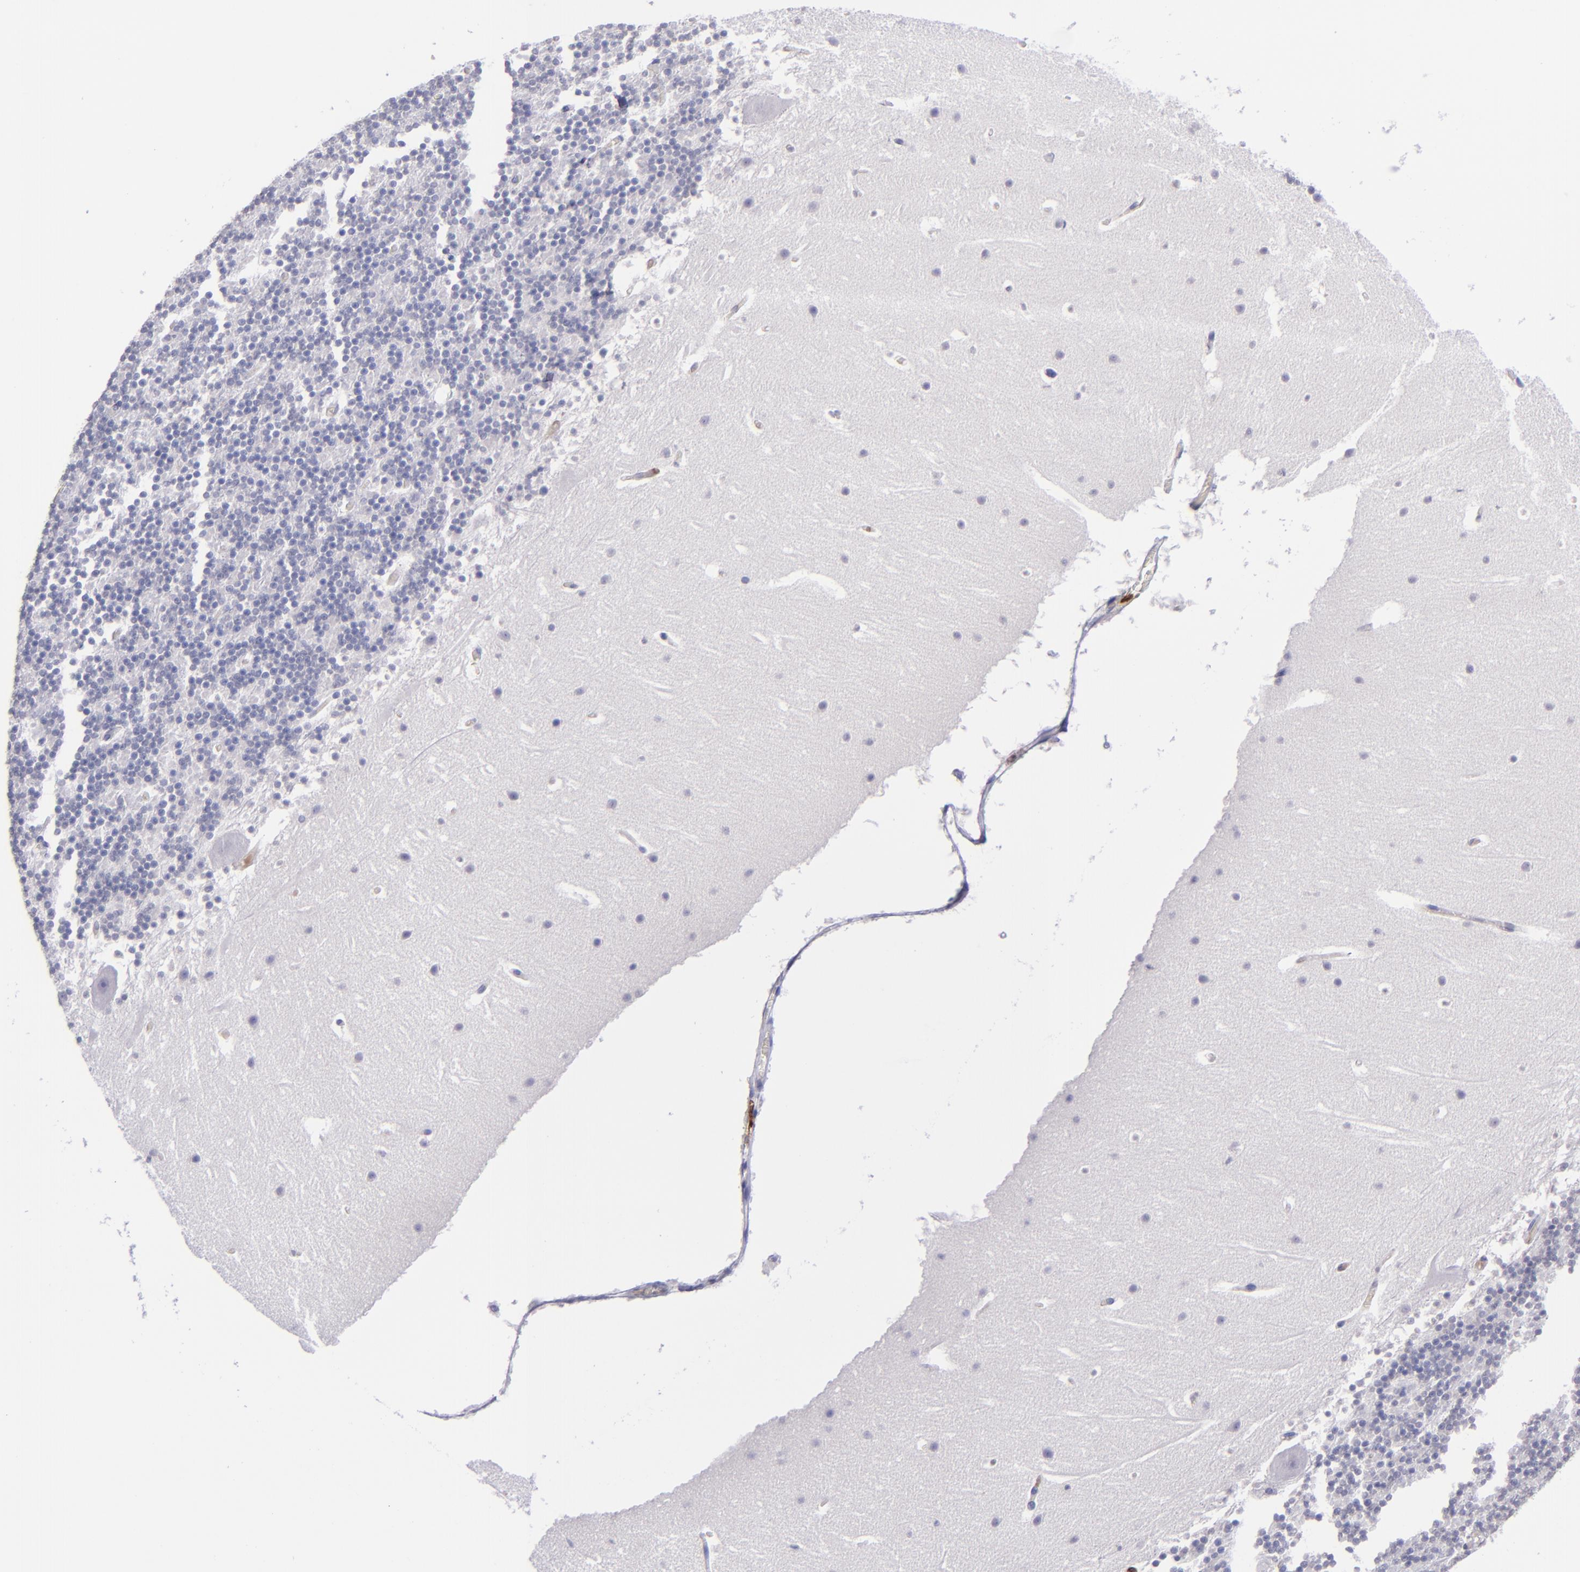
{"staining": {"intensity": "negative", "quantity": "none", "location": "none"}, "tissue": "cerebellum", "cell_type": "Cells in granular layer", "image_type": "normal", "snomed": [{"axis": "morphology", "description": "Normal tissue, NOS"}, {"axis": "topography", "description": "Cerebellum"}], "caption": "Cells in granular layer show no significant protein expression in normal cerebellum.", "gene": "ICAM3", "patient": {"sex": "male", "age": 45}}